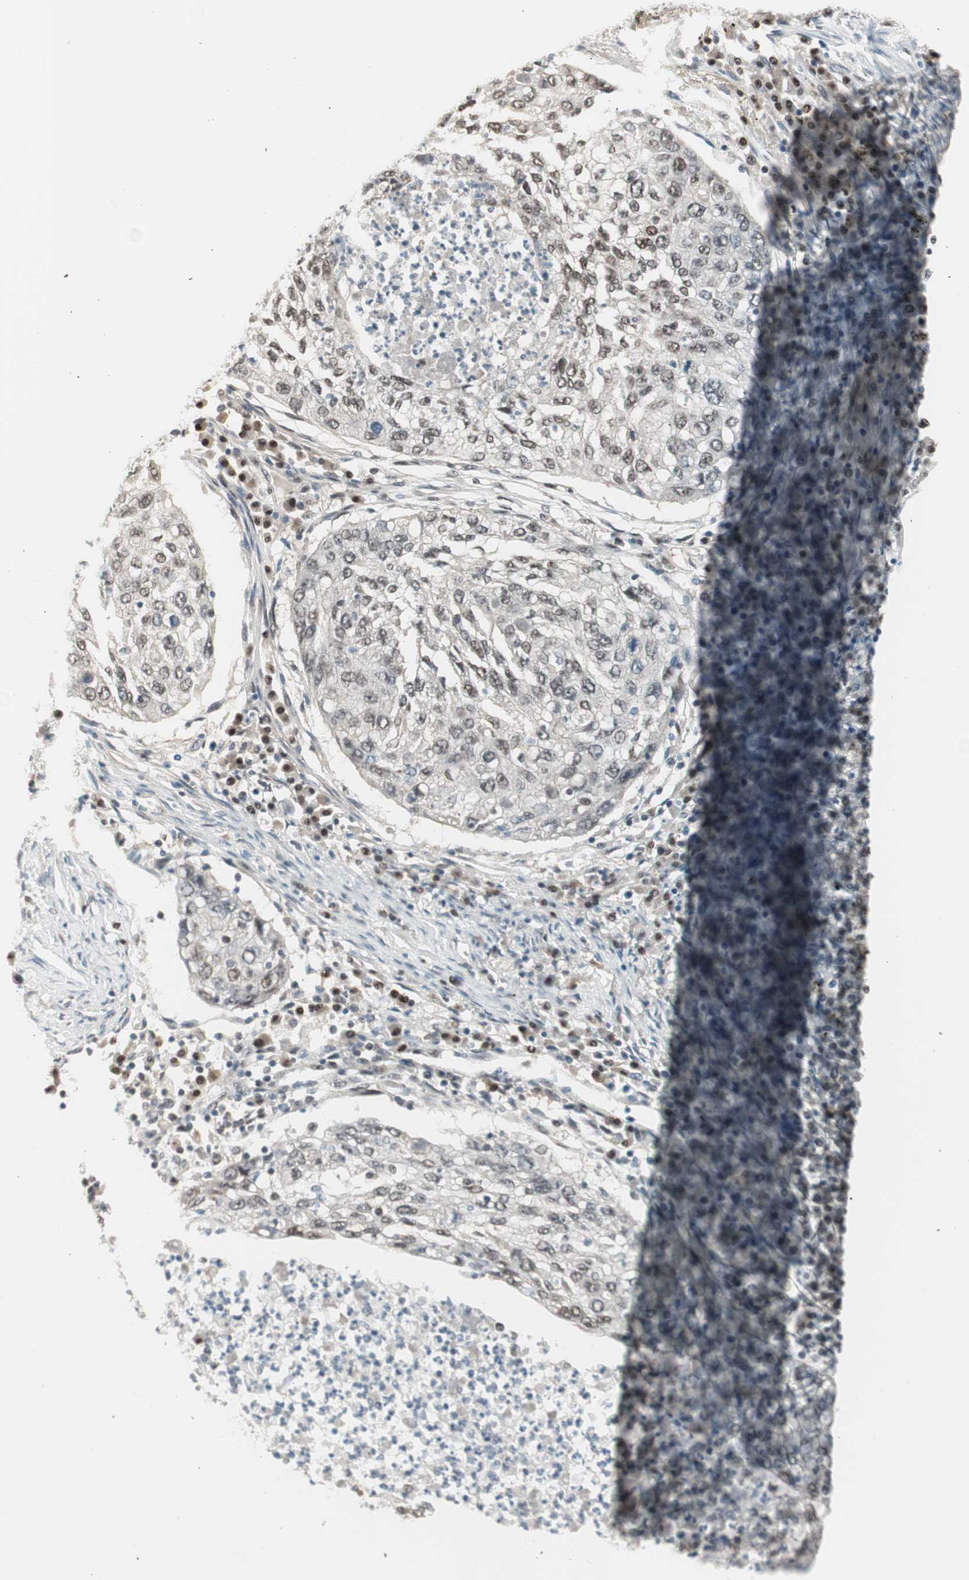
{"staining": {"intensity": "weak", "quantity": ">75%", "location": "nuclear"}, "tissue": "lung cancer", "cell_type": "Tumor cells", "image_type": "cancer", "snomed": [{"axis": "morphology", "description": "Squamous cell carcinoma, NOS"}, {"axis": "topography", "description": "Lung"}], "caption": "This histopathology image reveals lung cancer (squamous cell carcinoma) stained with immunohistochemistry to label a protein in brown. The nuclear of tumor cells show weak positivity for the protein. Nuclei are counter-stained blue.", "gene": "LONP2", "patient": {"sex": "female", "age": 63}}